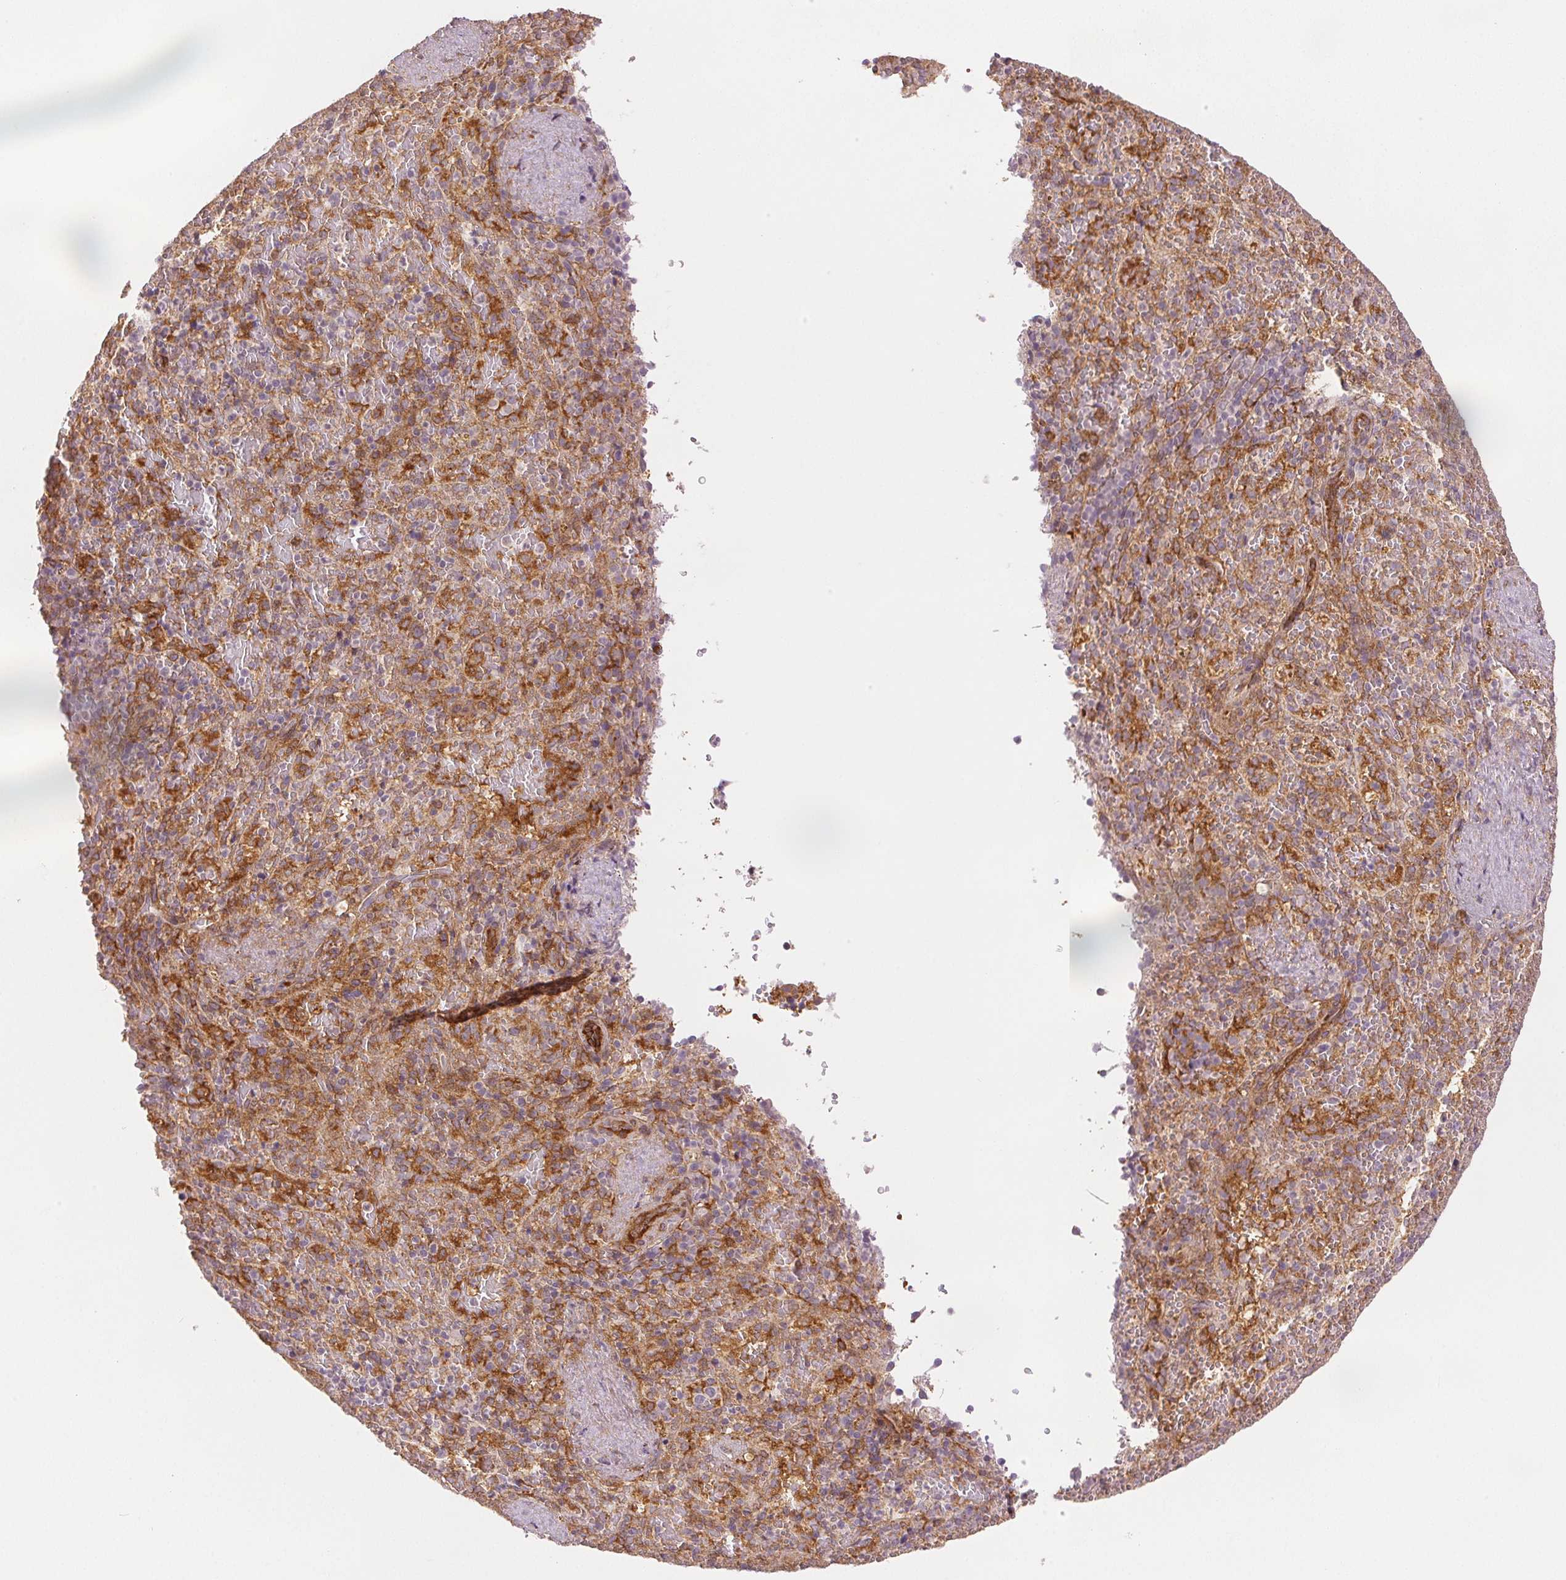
{"staining": {"intensity": "moderate", "quantity": "25%-75%", "location": "cytoplasmic/membranous"}, "tissue": "spleen", "cell_type": "Cells in red pulp", "image_type": "normal", "snomed": [{"axis": "morphology", "description": "Normal tissue, NOS"}, {"axis": "topography", "description": "Spleen"}], "caption": "Brown immunohistochemical staining in normal spleen exhibits moderate cytoplasmic/membranous expression in approximately 25%-75% of cells in red pulp.", "gene": "DIAPH2", "patient": {"sex": "female", "age": 50}}